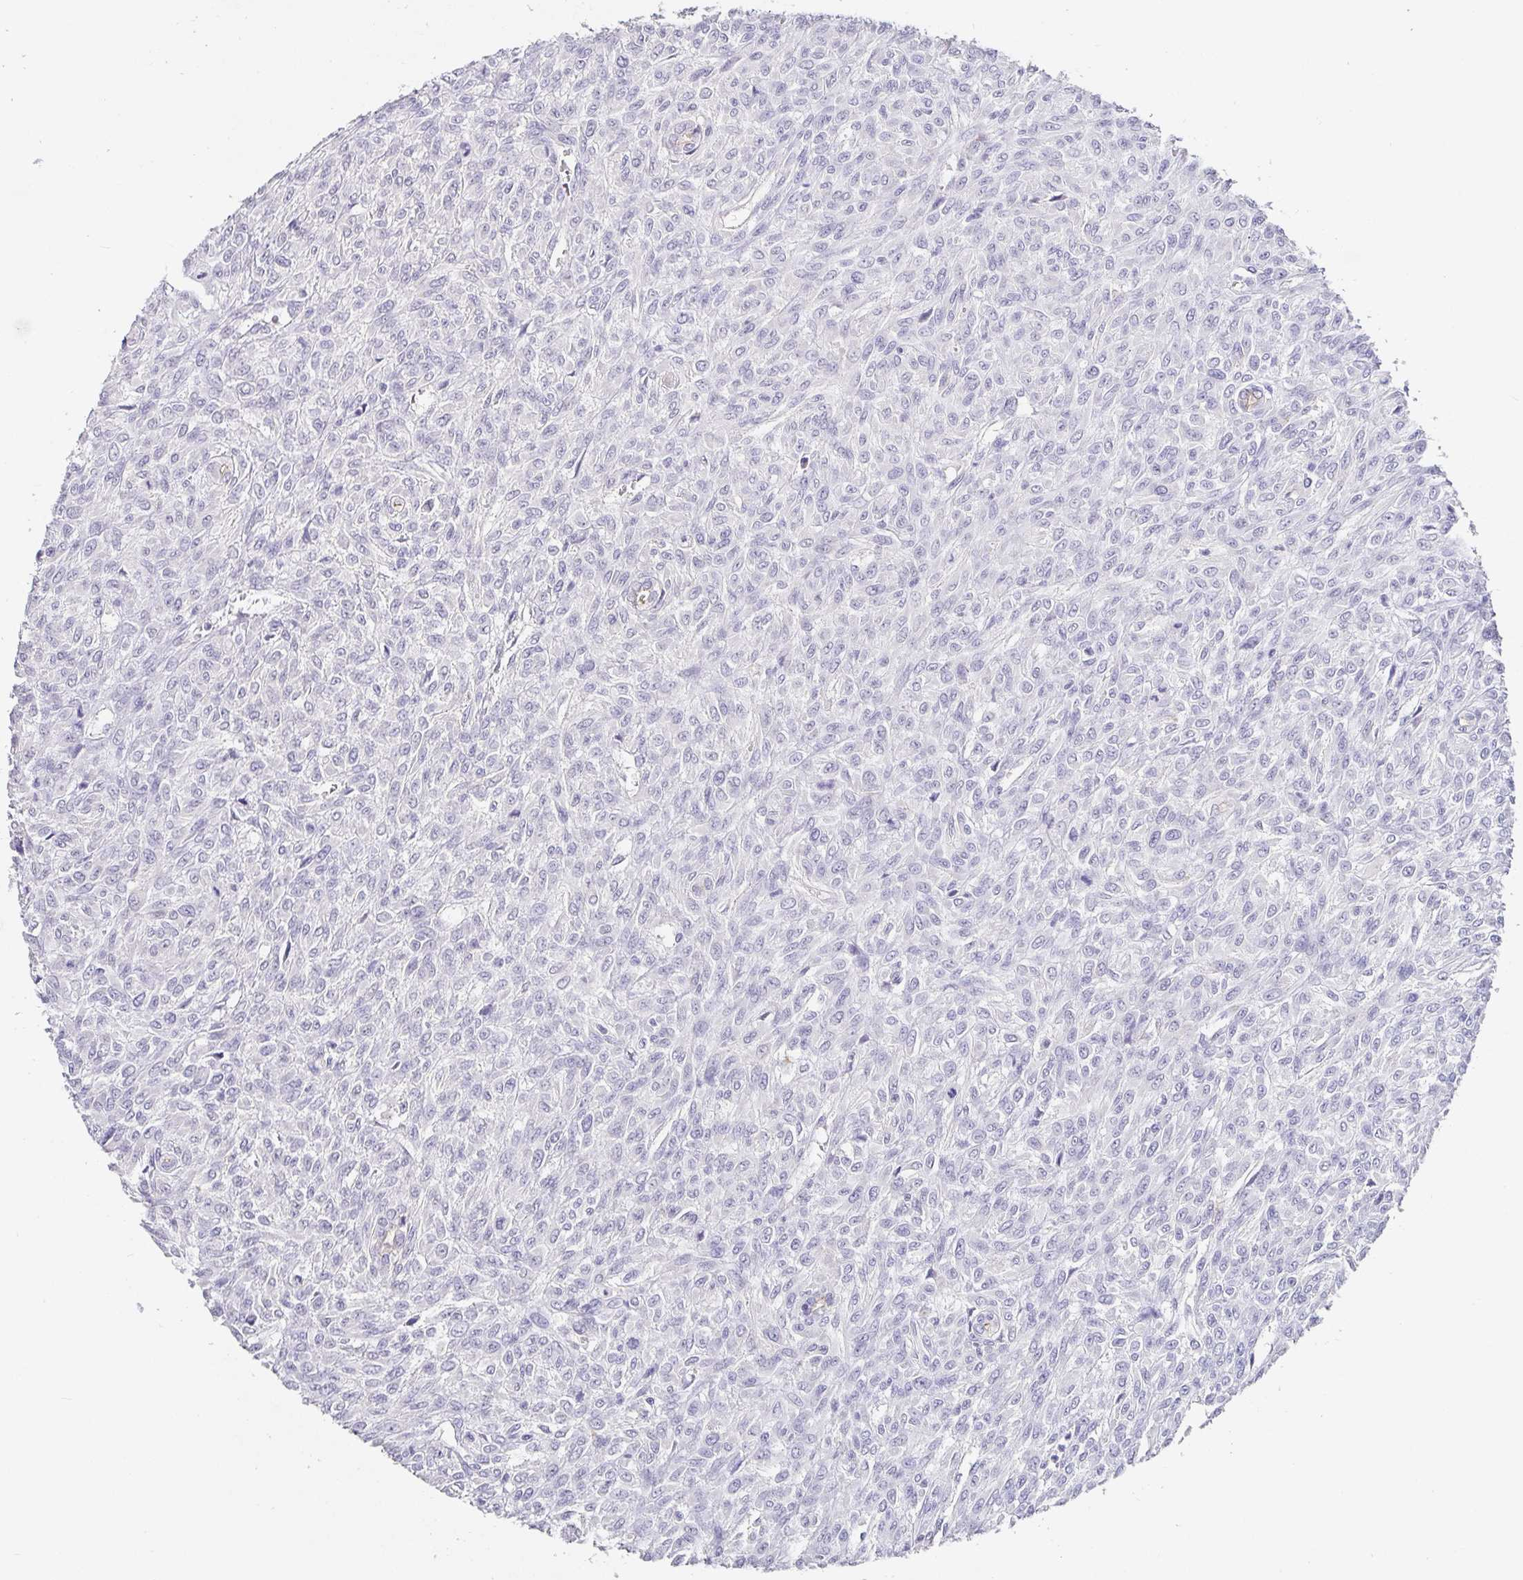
{"staining": {"intensity": "negative", "quantity": "none", "location": "none"}, "tissue": "renal cancer", "cell_type": "Tumor cells", "image_type": "cancer", "snomed": [{"axis": "morphology", "description": "Adenocarcinoma, NOS"}, {"axis": "topography", "description": "Kidney"}], "caption": "IHC histopathology image of human renal cancer (adenocarcinoma) stained for a protein (brown), which displays no staining in tumor cells.", "gene": "PDX1", "patient": {"sex": "male", "age": 58}}